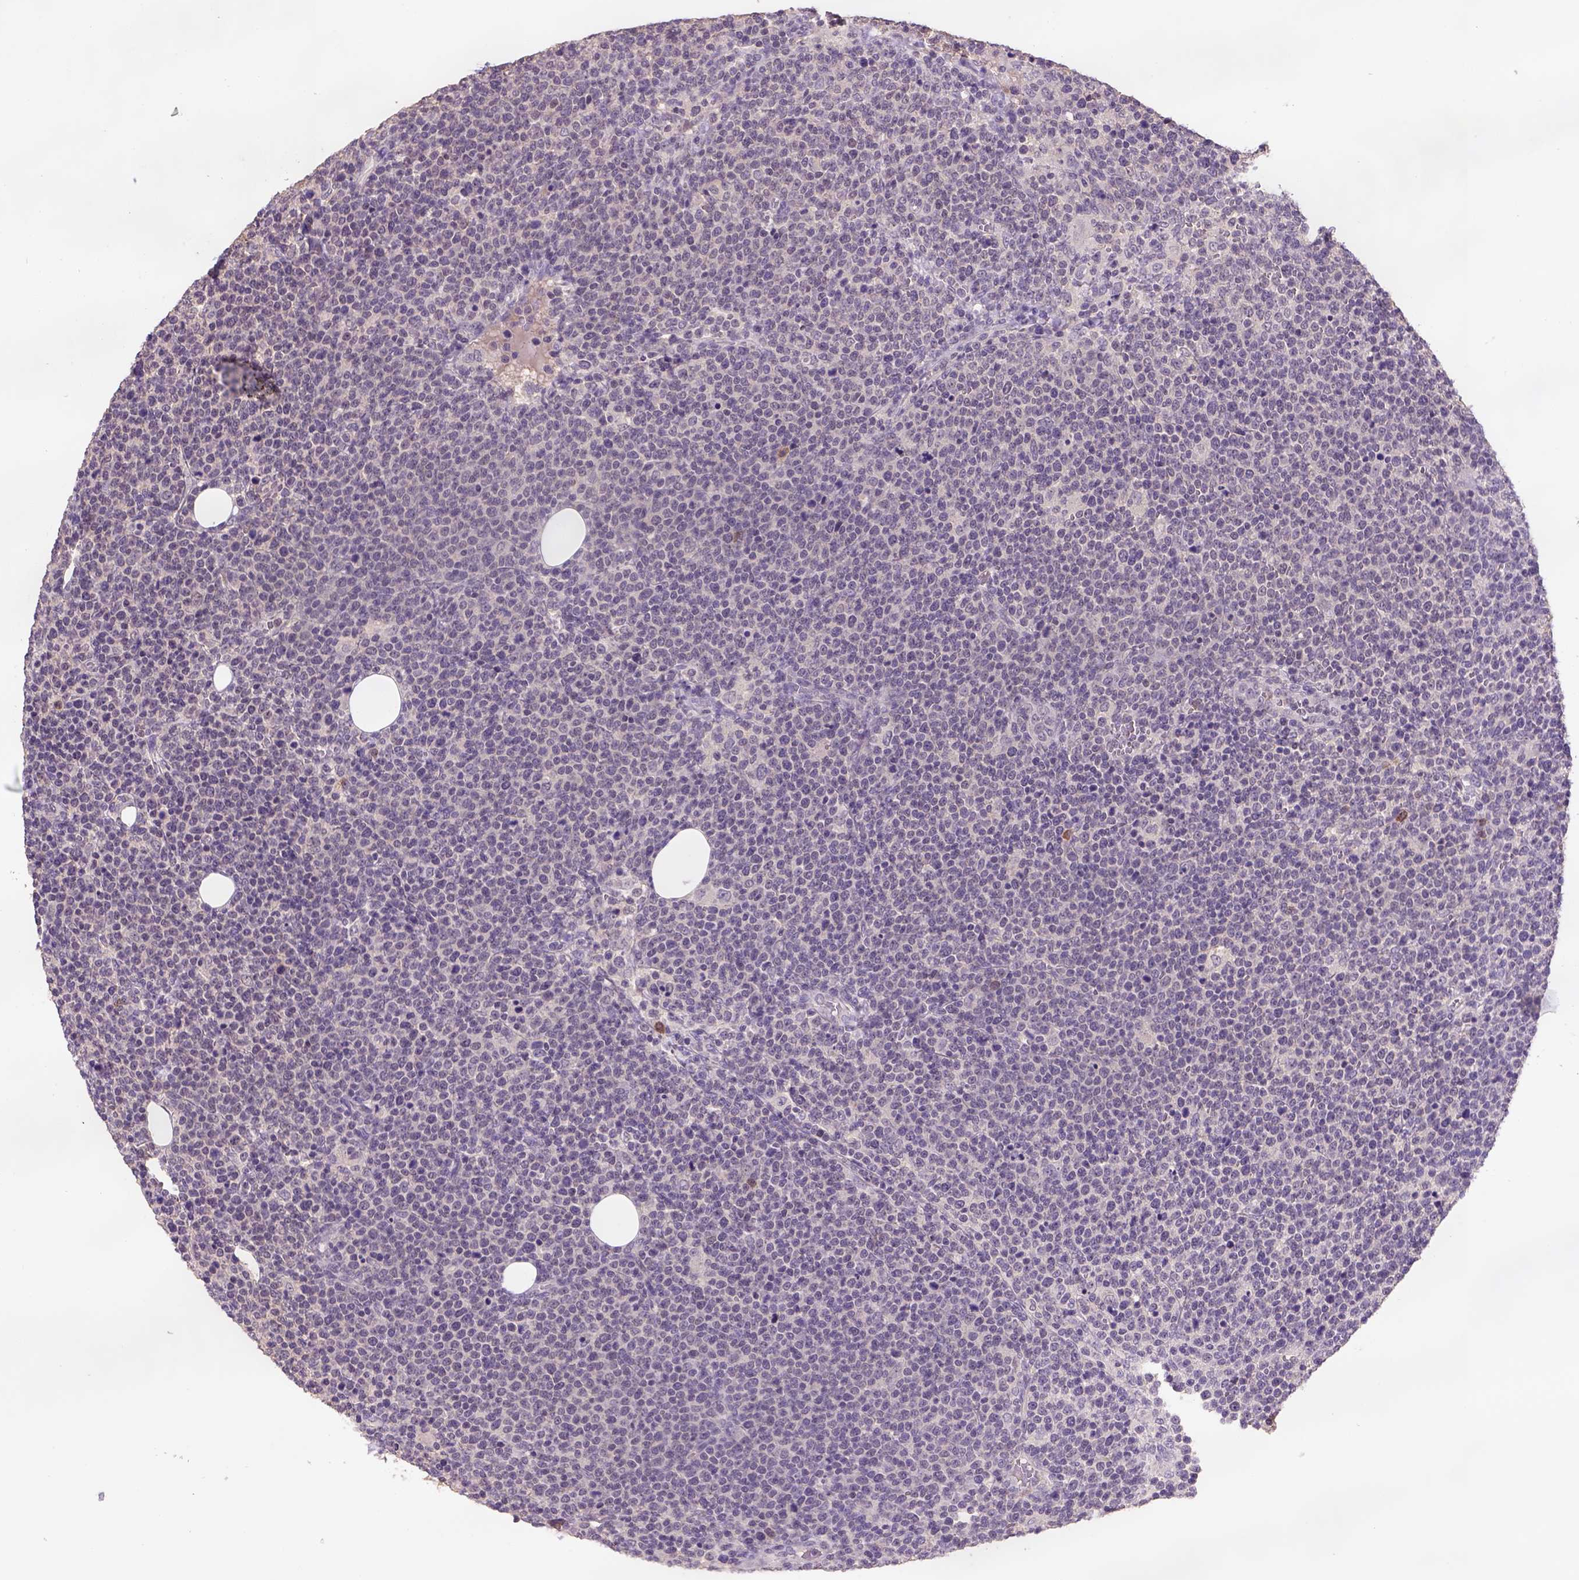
{"staining": {"intensity": "weak", "quantity": "25%-75%", "location": "cytoplasmic/membranous,nuclear"}, "tissue": "lymphoma", "cell_type": "Tumor cells", "image_type": "cancer", "snomed": [{"axis": "morphology", "description": "Malignant lymphoma, non-Hodgkin's type, High grade"}, {"axis": "topography", "description": "Lymph node"}], "caption": "IHC histopathology image of neoplastic tissue: human malignant lymphoma, non-Hodgkin's type (high-grade) stained using immunohistochemistry (IHC) displays low levels of weak protein expression localized specifically in the cytoplasmic/membranous and nuclear of tumor cells, appearing as a cytoplasmic/membranous and nuclear brown color.", "gene": "SCML4", "patient": {"sex": "male", "age": 61}}